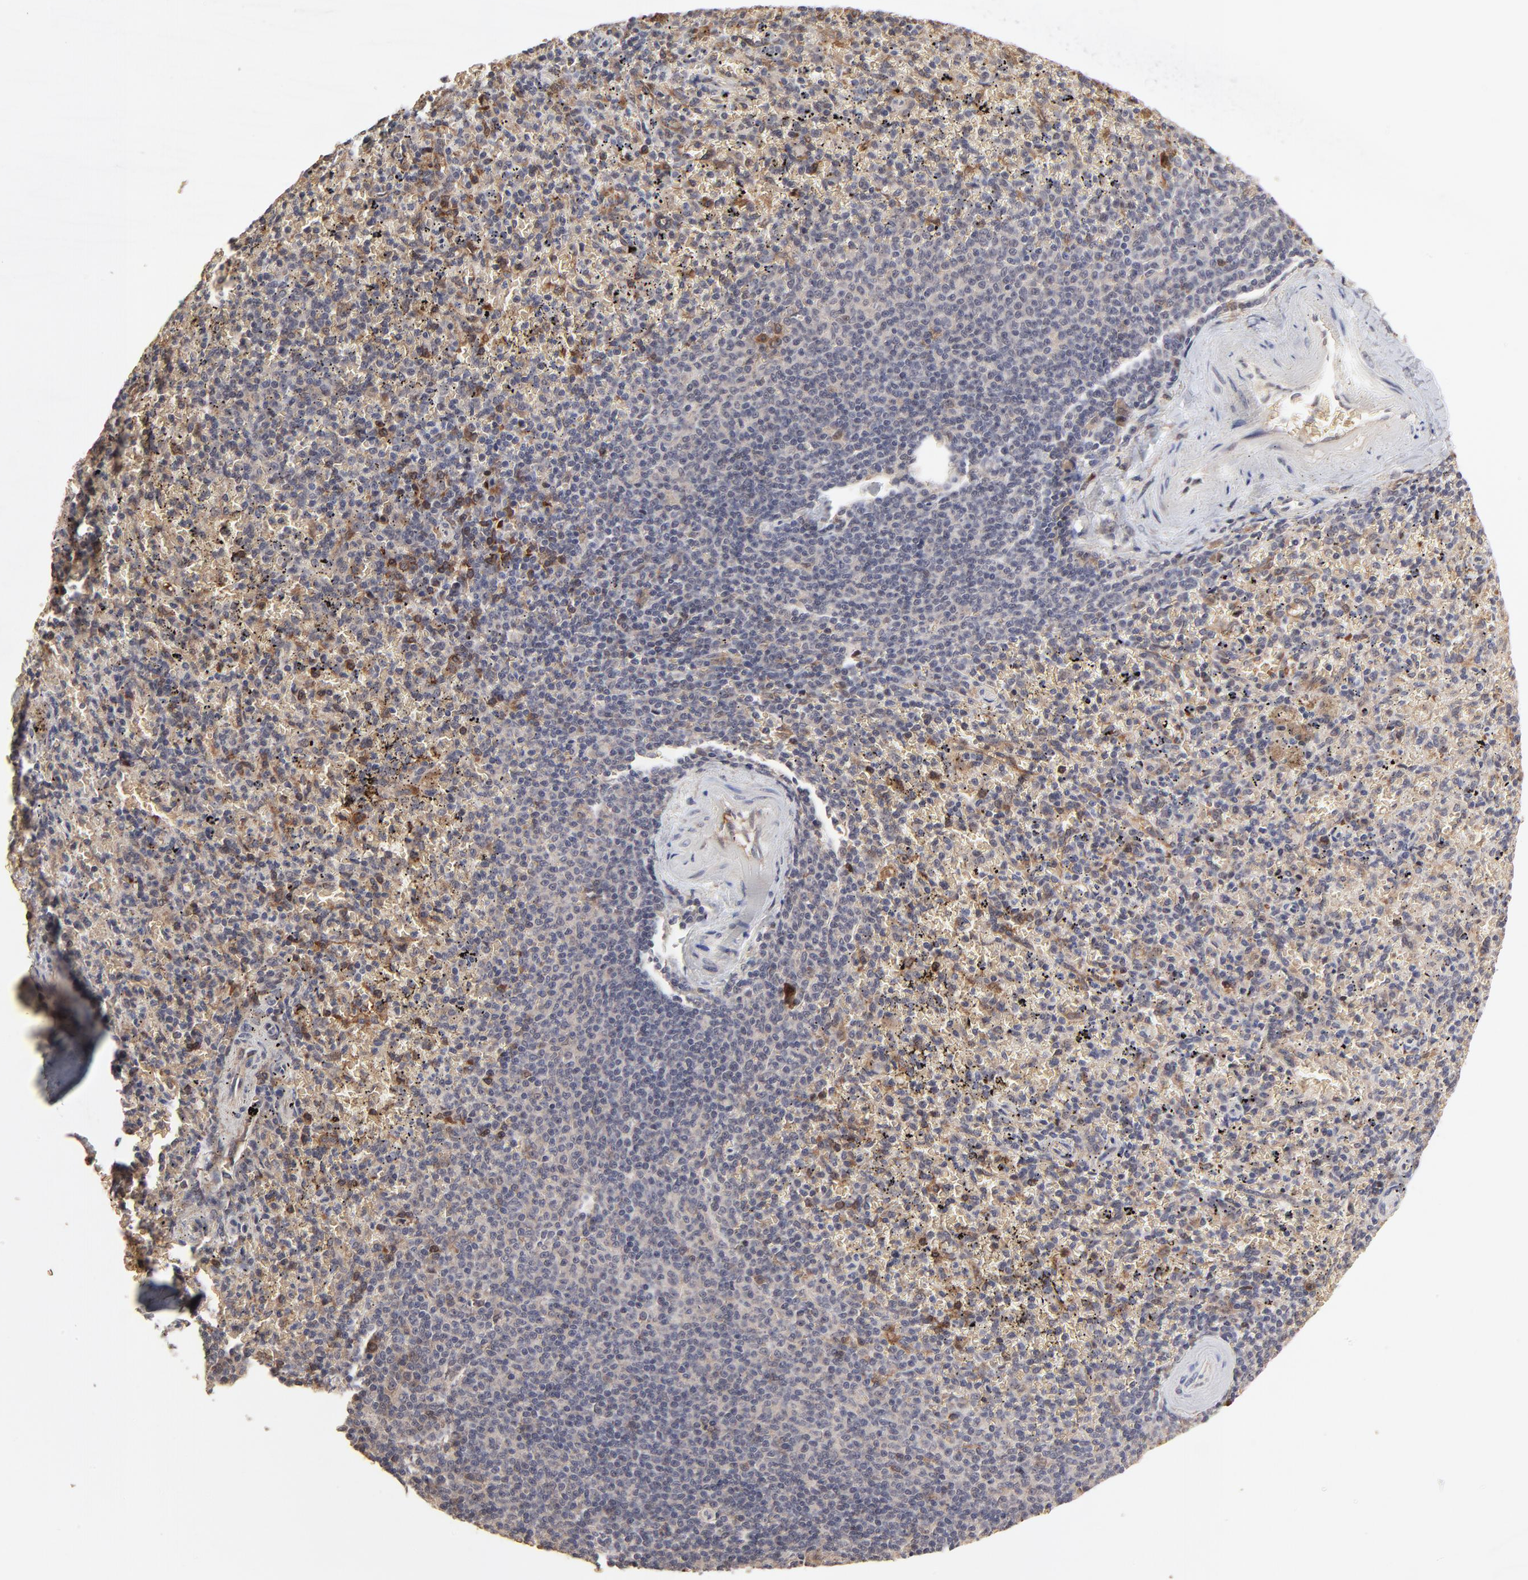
{"staining": {"intensity": "weak", "quantity": "<25%", "location": "cytoplasmic/membranous"}, "tissue": "spleen", "cell_type": "Cells in red pulp", "image_type": "normal", "snomed": [{"axis": "morphology", "description": "Normal tissue, NOS"}, {"axis": "topography", "description": "Spleen"}], "caption": "This is an IHC histopathology image of benign human spleen. There is no expression in cells in red pulp.", "gene": "FRMD8", "patient": {"sex": "female", "age": 43}}